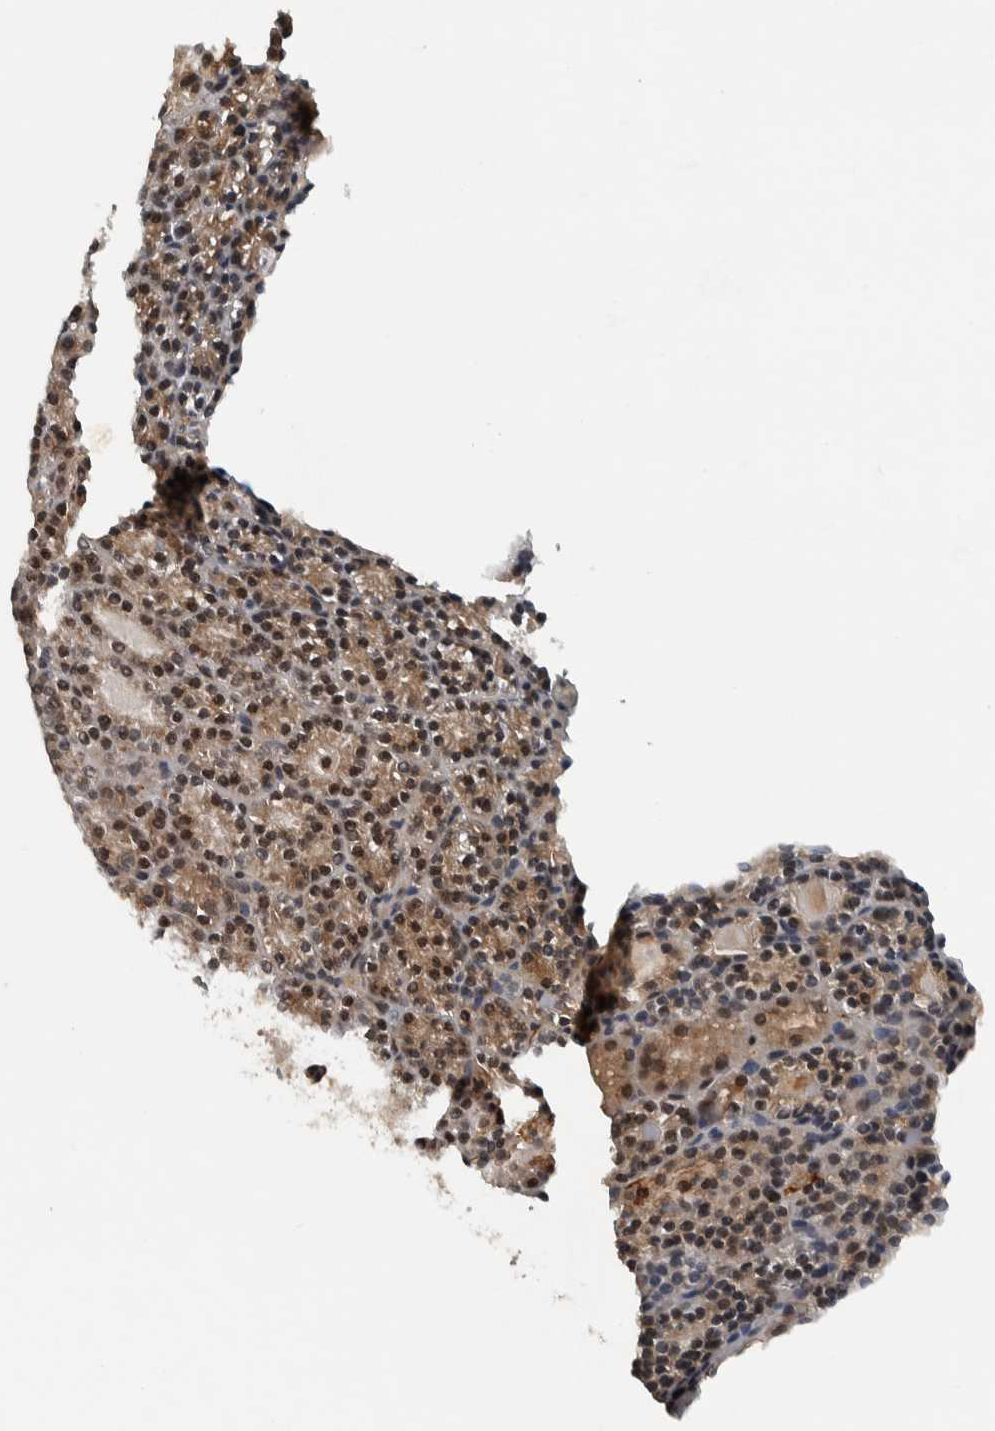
{"staining": {"intensity": "moderate", "quantity": ">75%", "location": "cytoplasmic/membranous,nuclear"}, "tissue": "parathyroid gland", "cell_type": "Glandular cells", "image_type": "normal", "snomed": [{"axis": "morphology", "description": "Normal tissue, NOS"}, {"axis": "morphology", "description": "Adenoma, NOS"}, {"axis": "topography", "description": "Parathyroid gland"}], "caption": "The histopathology image reveals a brown stain indicating the presence of a protein in the cytoplasmic/membranous,nuclear of glandular cells in parathyroid gland. (IHC, brightfield microscopy, high magnification).", "gene": "NAPG", "patient": {"sex": "female", "age": 64}}